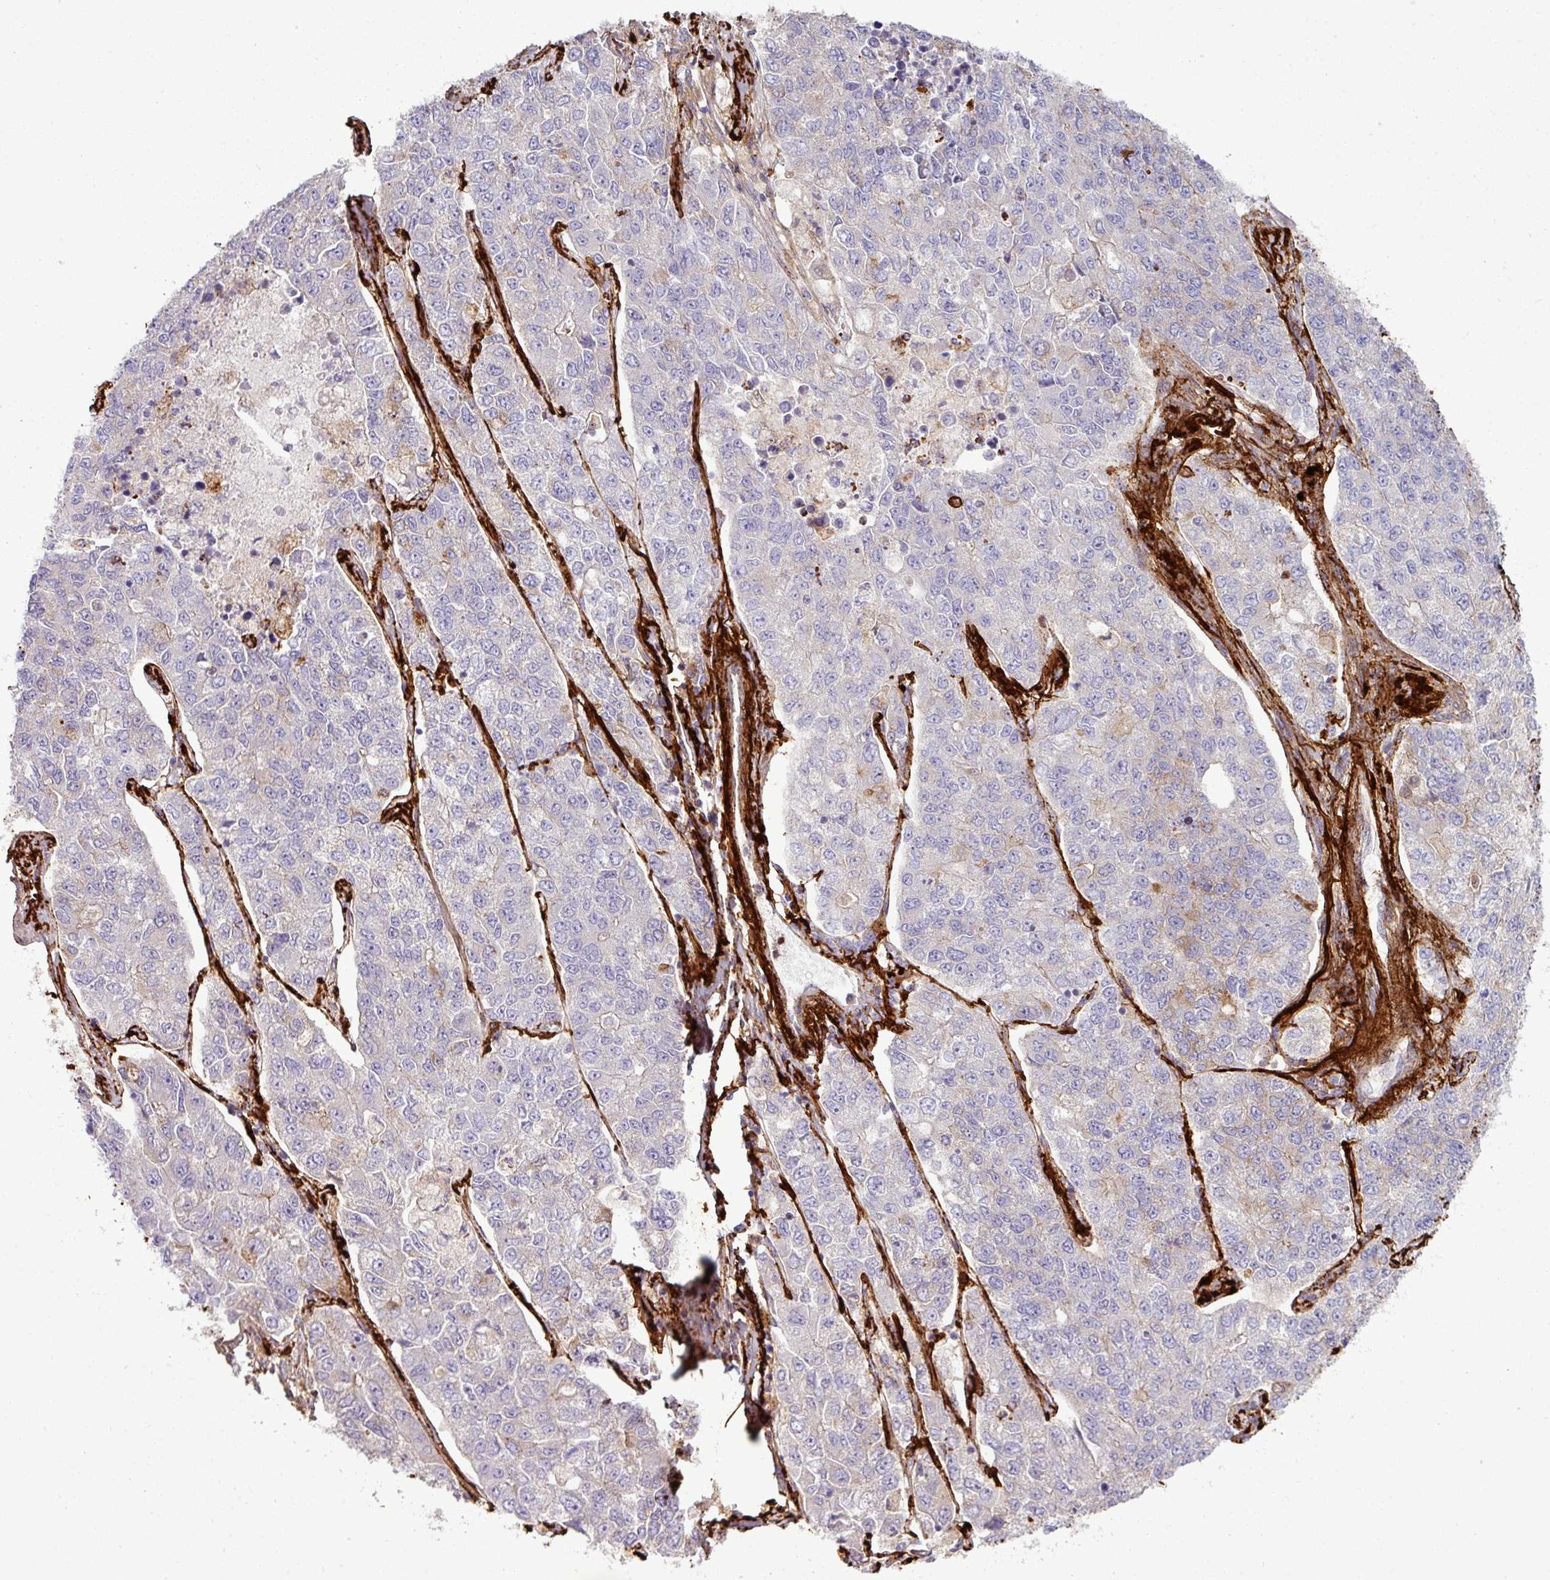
{"staining": {"intensity": "weak", "quantity": "<25%", "location": "cytoplasmic/membranous"}, "tissue": "lung cancer", "cell_type": "Tumor cells", "image_type": "cancer", "snomed": [{"axis": "morphology", "description": "Adenocarcinoma, NOS"}, {"axis": "topography", "description": "Lung"}], "caption": "This is a image of IHC staining of lung cancer, which shows no positivity in tumor cells.", "gene": "COL8A1", "patient": {"sex": "male", "age": 49}}